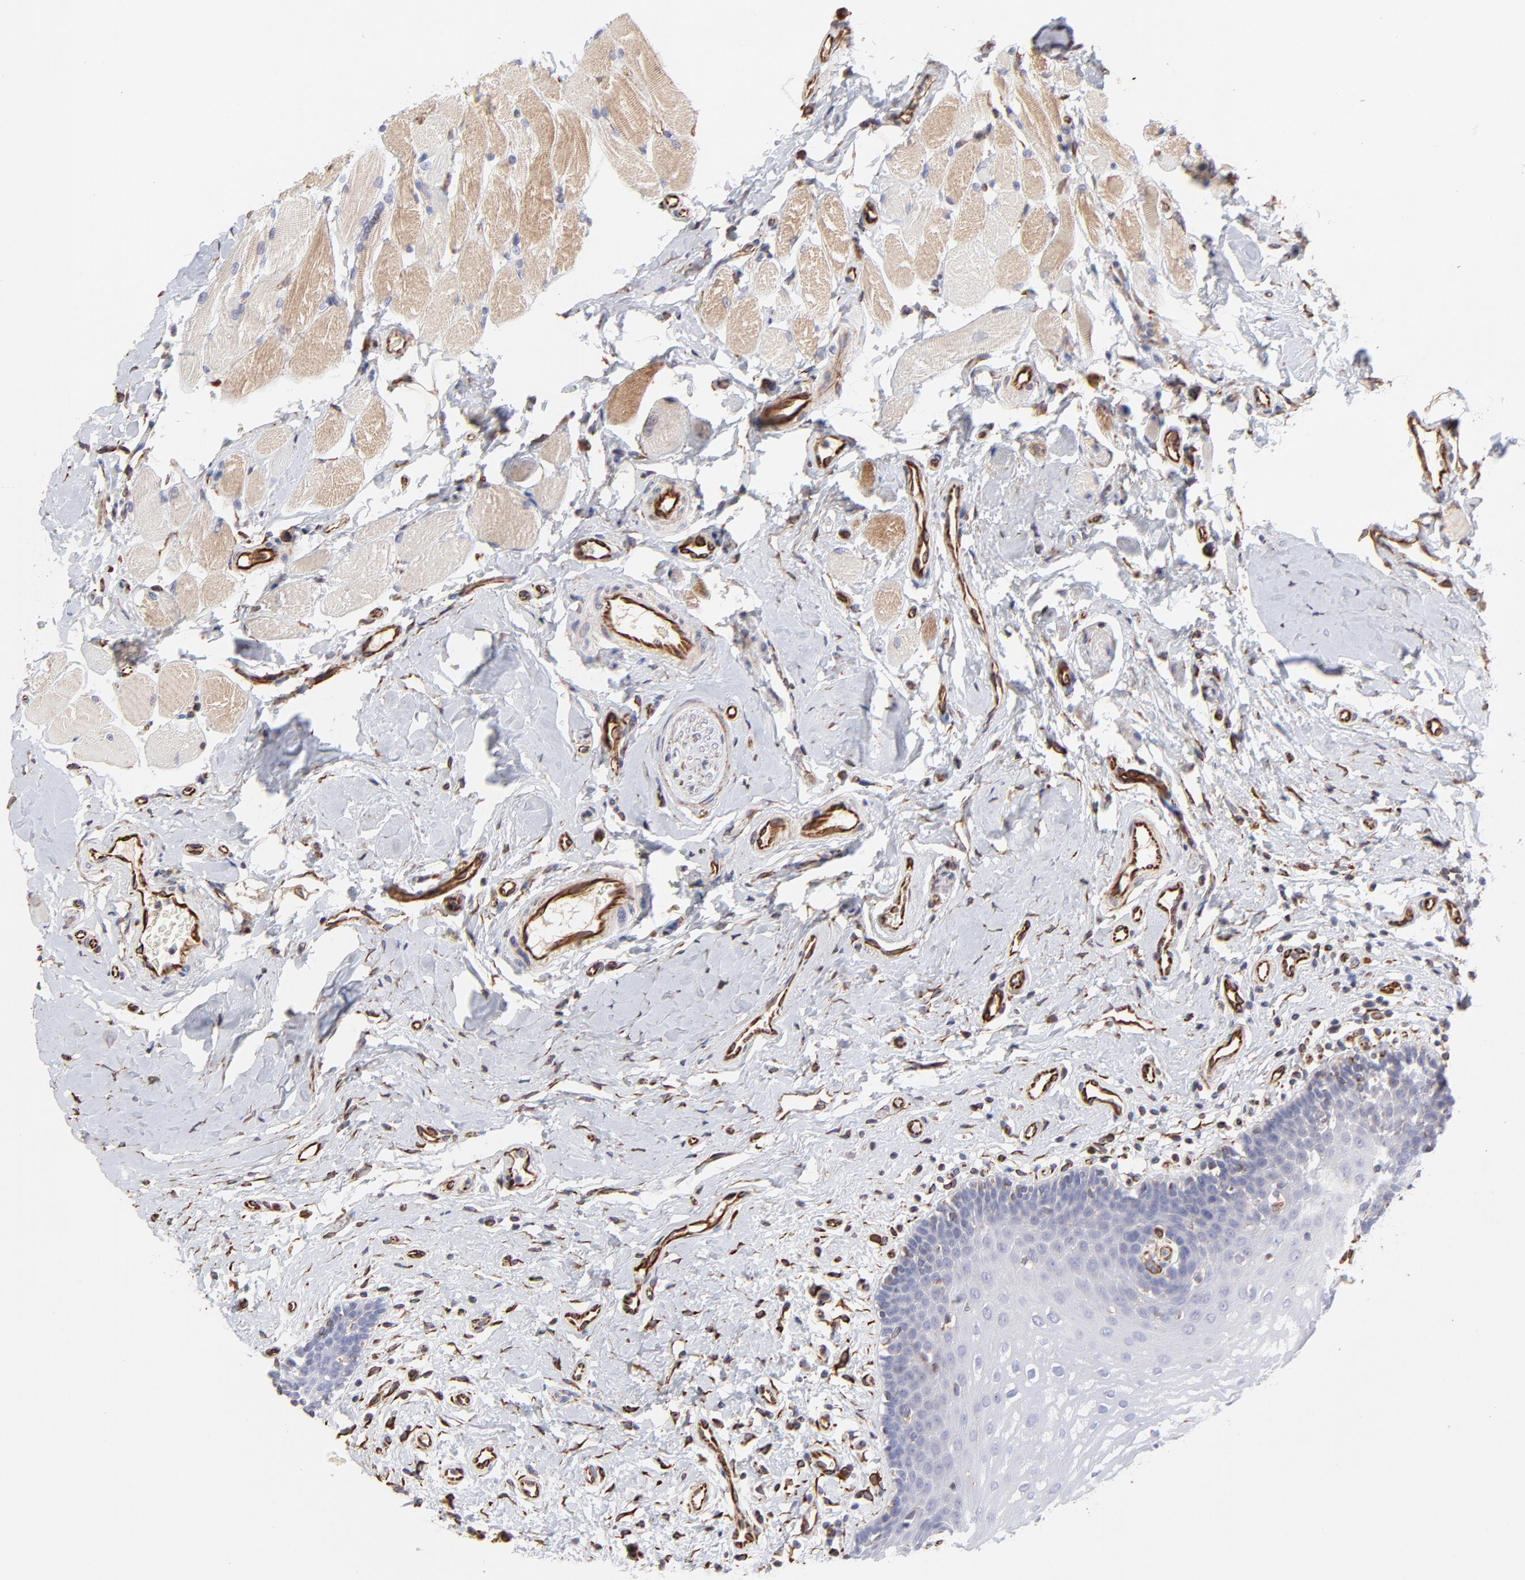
{"staining": {"intensity": "negative", "quantity": "none", "location": "none"}, "tissue": "oral mucosa", "cell_type": "Squamous epithelial cells", "image_type": "normal", "snomed": [{"axis": "morphology", "description": "Normal tissue, NOS"}, {"axis": "topography", "description": "Oral tissue"}], "caption": "Immunohistochemistry of normal human oral mucosa shows no positivity in squamous epithelial cells.", "gene": "COX8C", "patient": {"sex": "male", "age": 62}}